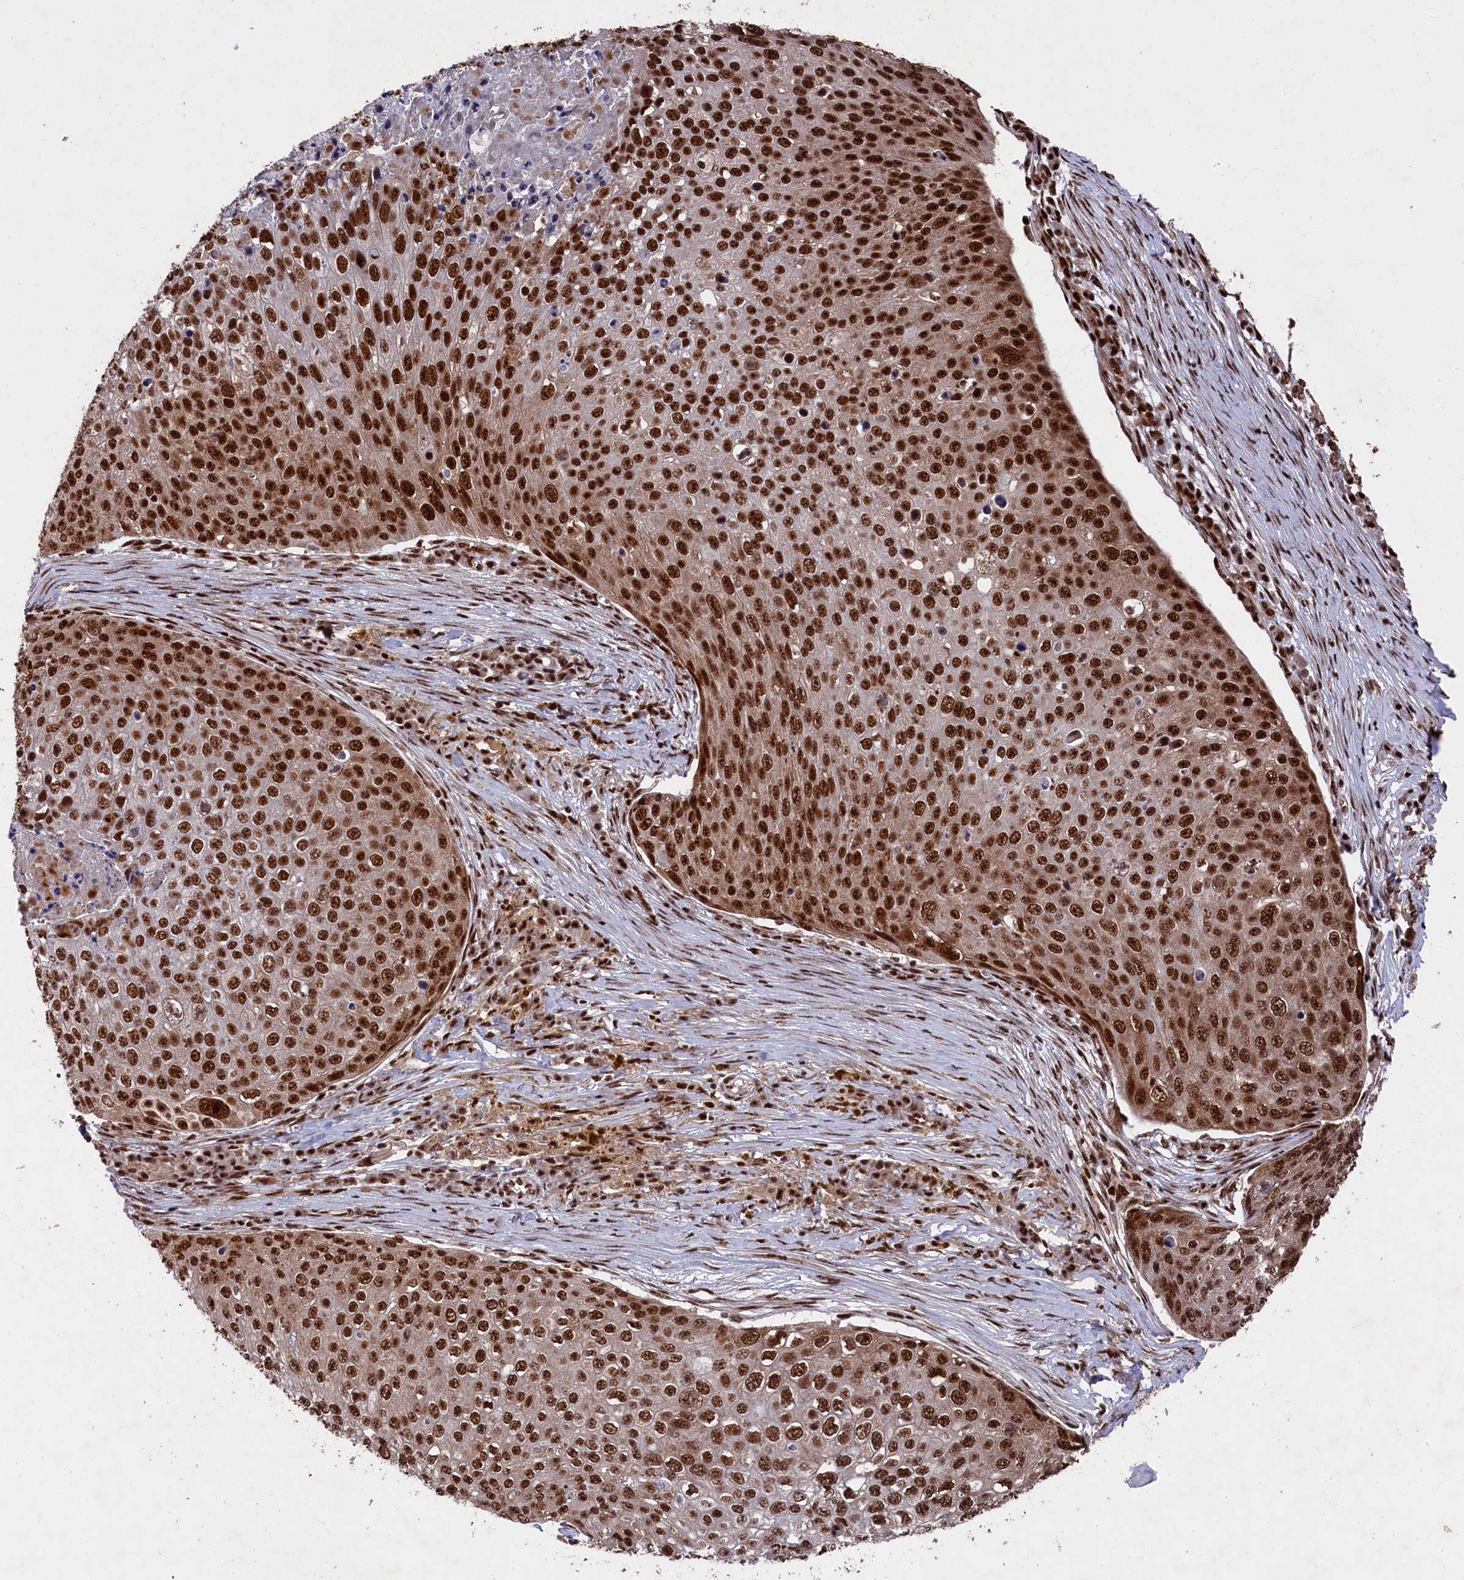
{"staining": {"intensity": "strong", "quantity": ">75%", "location": "nuclear"}, "tissue": "skin cancer", "cell_type": "Tumor cells", "image_type": "cancer", "snomed": [{"axis": "morphology", "description": "Squamous cell carcinoma, NOS"}, {"axis": "topography", "description": "Skin"}], "caption": "Immunohistochemical staining of skin squamous cell carcinoma exhibits high levels of strong nuclear positivity in about >75% of tumor cells.", "gene": "PRPF31", "patient": {"sex": "male", "age": 71}}